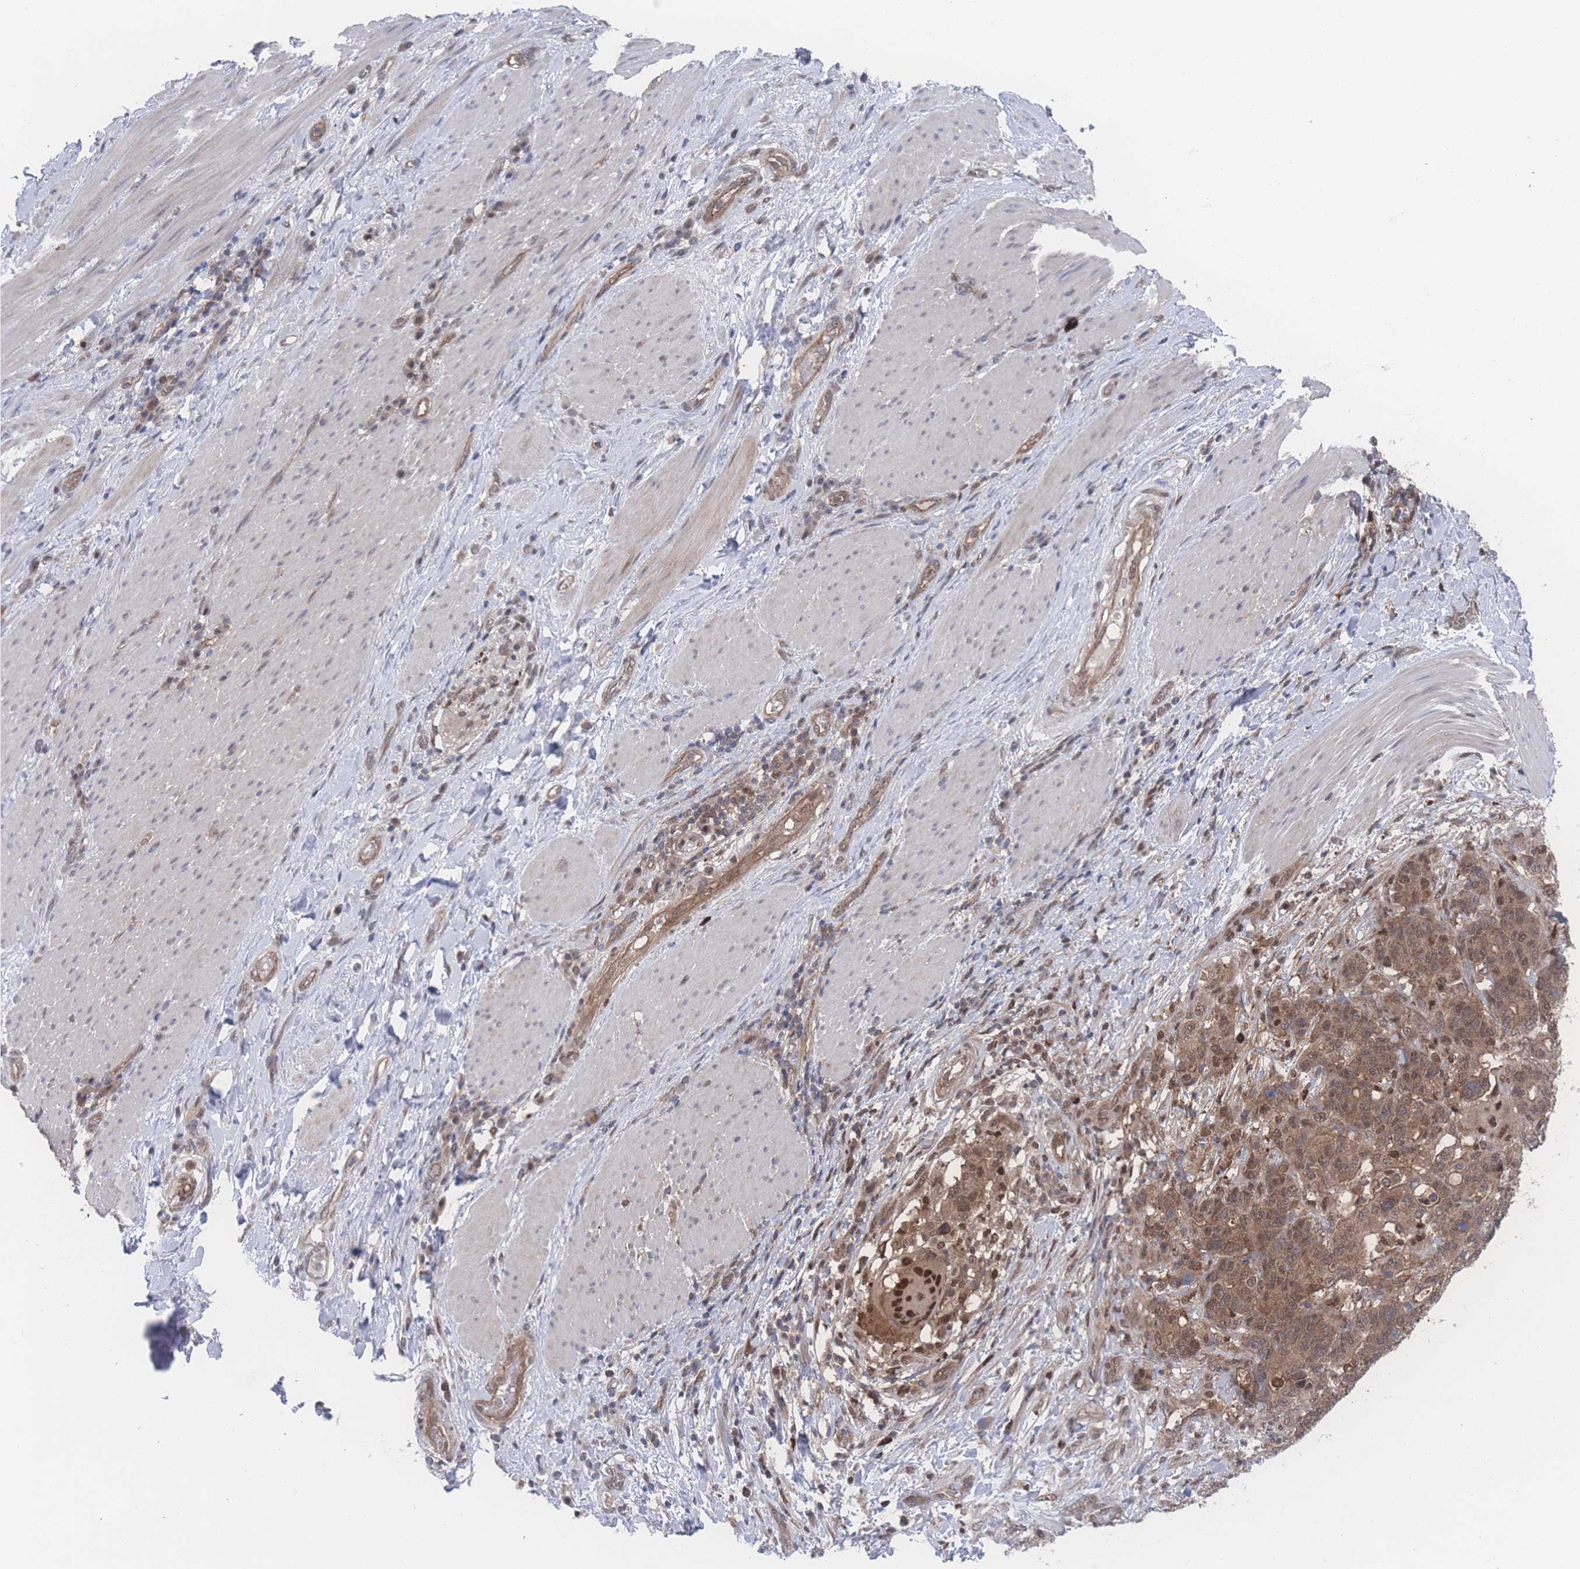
{"staining": {"intensity": "moderate", "quantity": ">75%", "location": "cytoplasmic/membranous,nuclear"}, "tissue": "stomach cancer", "cell_type": "Tumor cells", "image_type": "cancer", "snomed": [{"axis": "morphology", "description": "Normal tissue, NOS"}, {"axis": "morphology", "description": "Adenocarcinoma, NOS"}, {"axis": "topography", "description": "Stomach"}], "caption": "Human adenocarcinoma (stomach) stained with a brown dye reveals moderate cytoplasmic/membranous and nuclear positive staining in approximately >75% of tumor cells.", "gene": "PSMA1", "patient": {"sex": "female", "age": 64}}